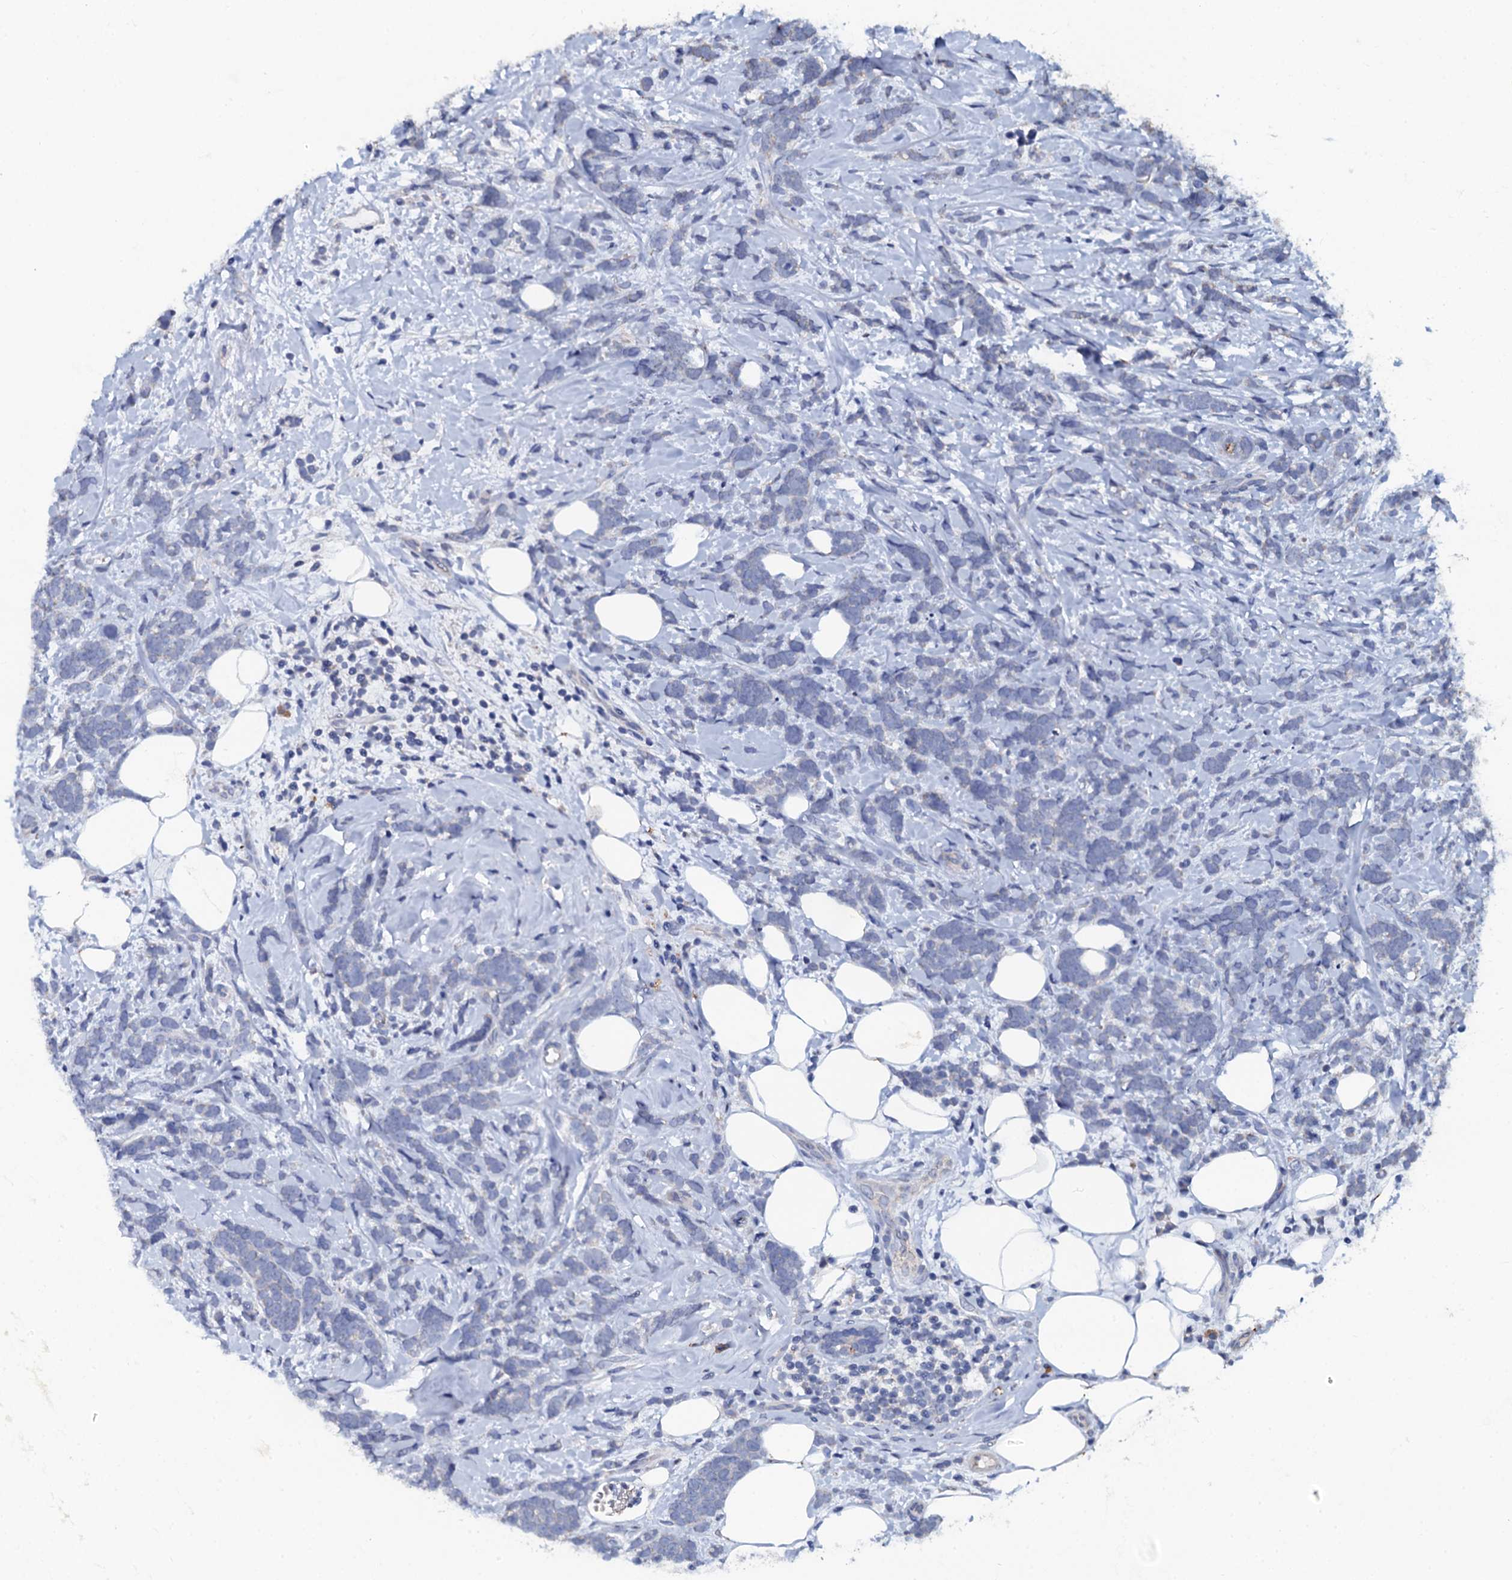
{"staining": {"intensity": "negative", "quantity": "none", "location": "none"}, "tissue": "breast cancer", "cell_type": "Tumor cells", "image_type": "cancer", "snomed": [{"axis": "morphology", "description": "Lobular carcinoma"}, {"axis": "topography", "description": "Breast"}], "caption": "Protein analysis of breast cancer (lobular carcinoma) shows no significant expression in tumor cells.", "gene": "SLC37A4", "patient": {"sex": "female", "age": 58}}